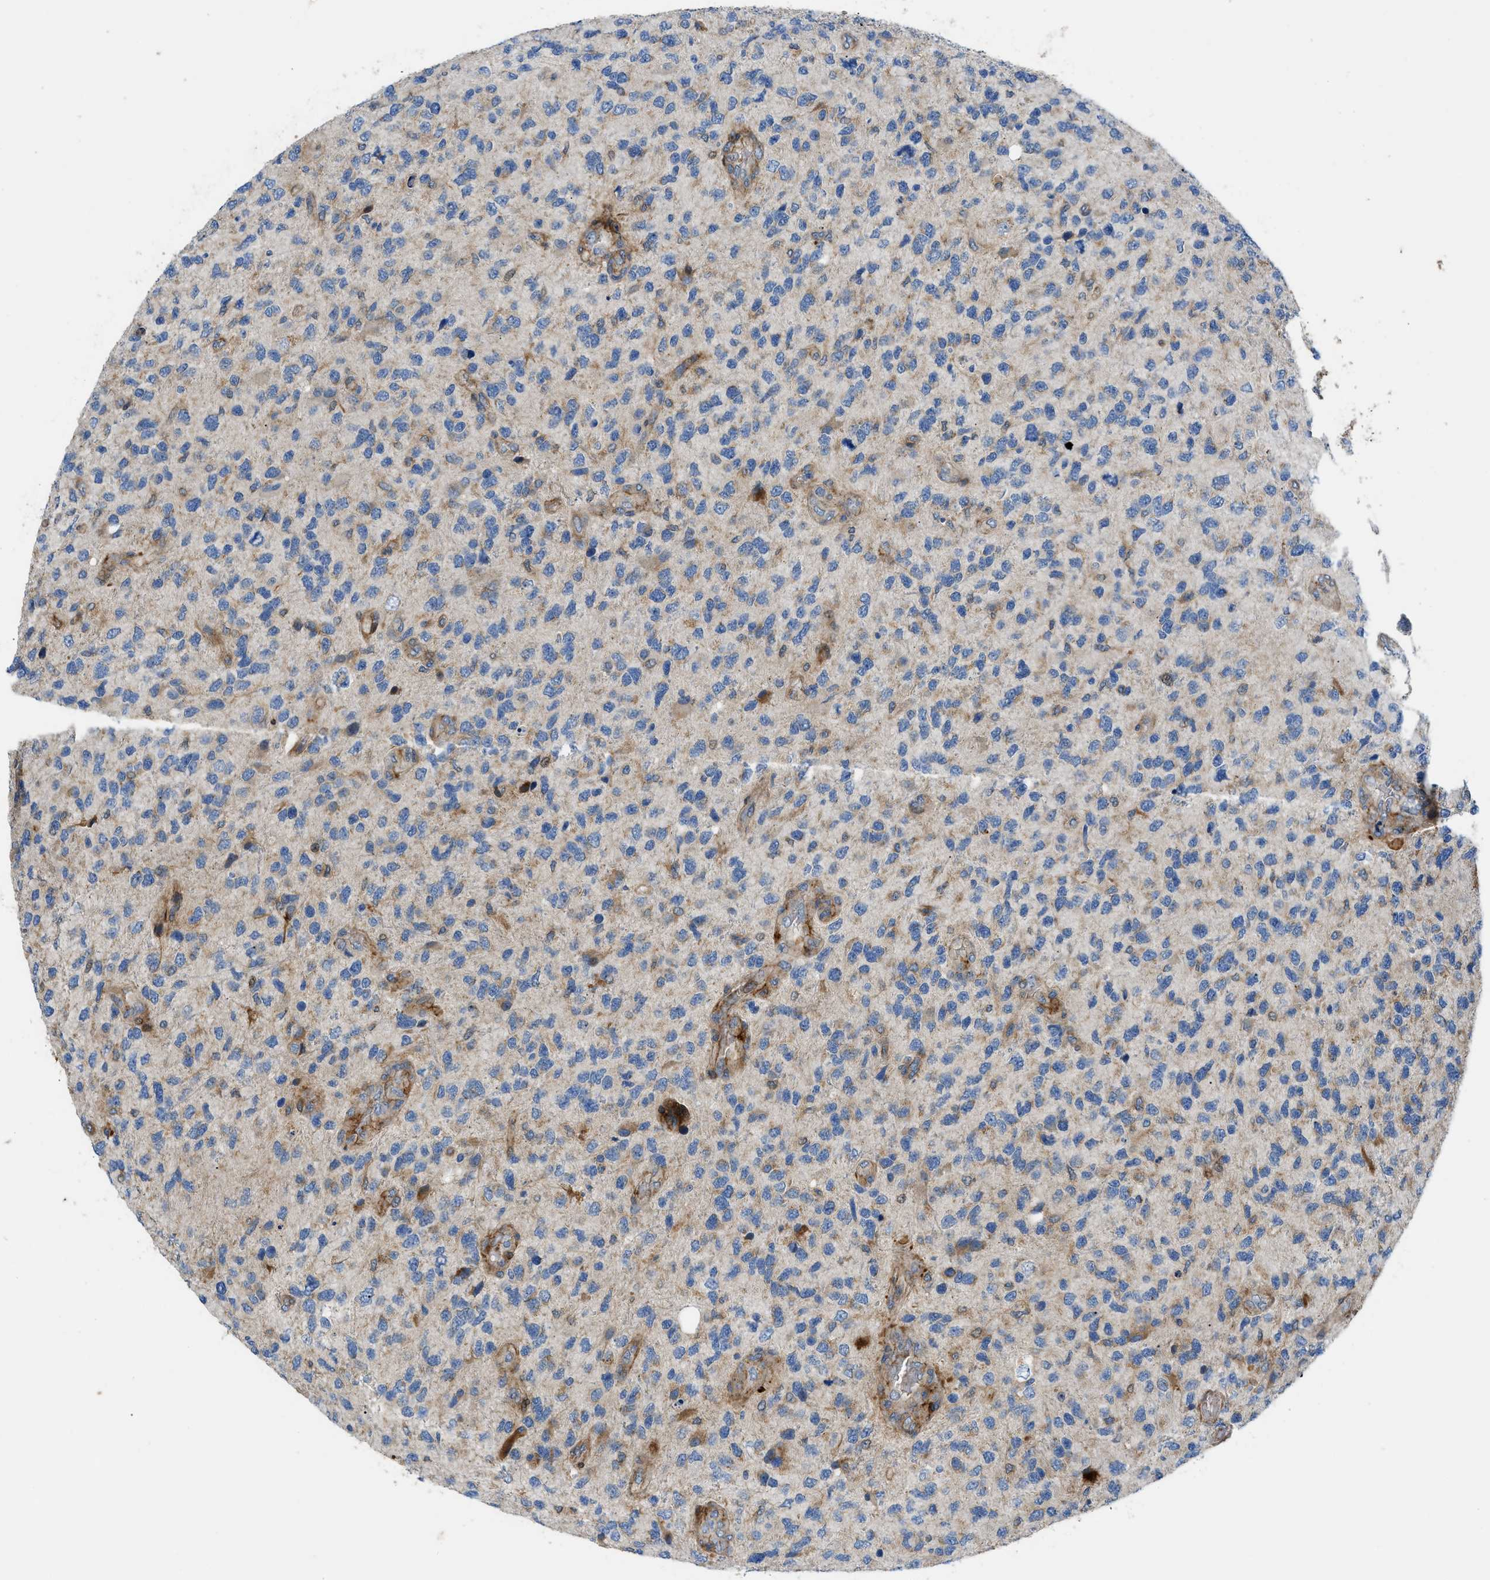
{"staining": {"intensity": "weak", "quantity": "<25%", "location": "cytoplasmic/membranous"}, "tissue": "glioma", "cell_type": "Tumor cells", "image_type": "cancer", "snomed": [{"axis": "morphology", "description": "Glioma, malignant, High grade"}, {"axis": "topography", "description": "Brain"}], "caption": "DAB immunohistochemical staining of human malignant glioma (high-grade) reveals no significant expression in tumor cells.", "gene": "DHODH", "patient": {"sex": "female", "age": 58}}